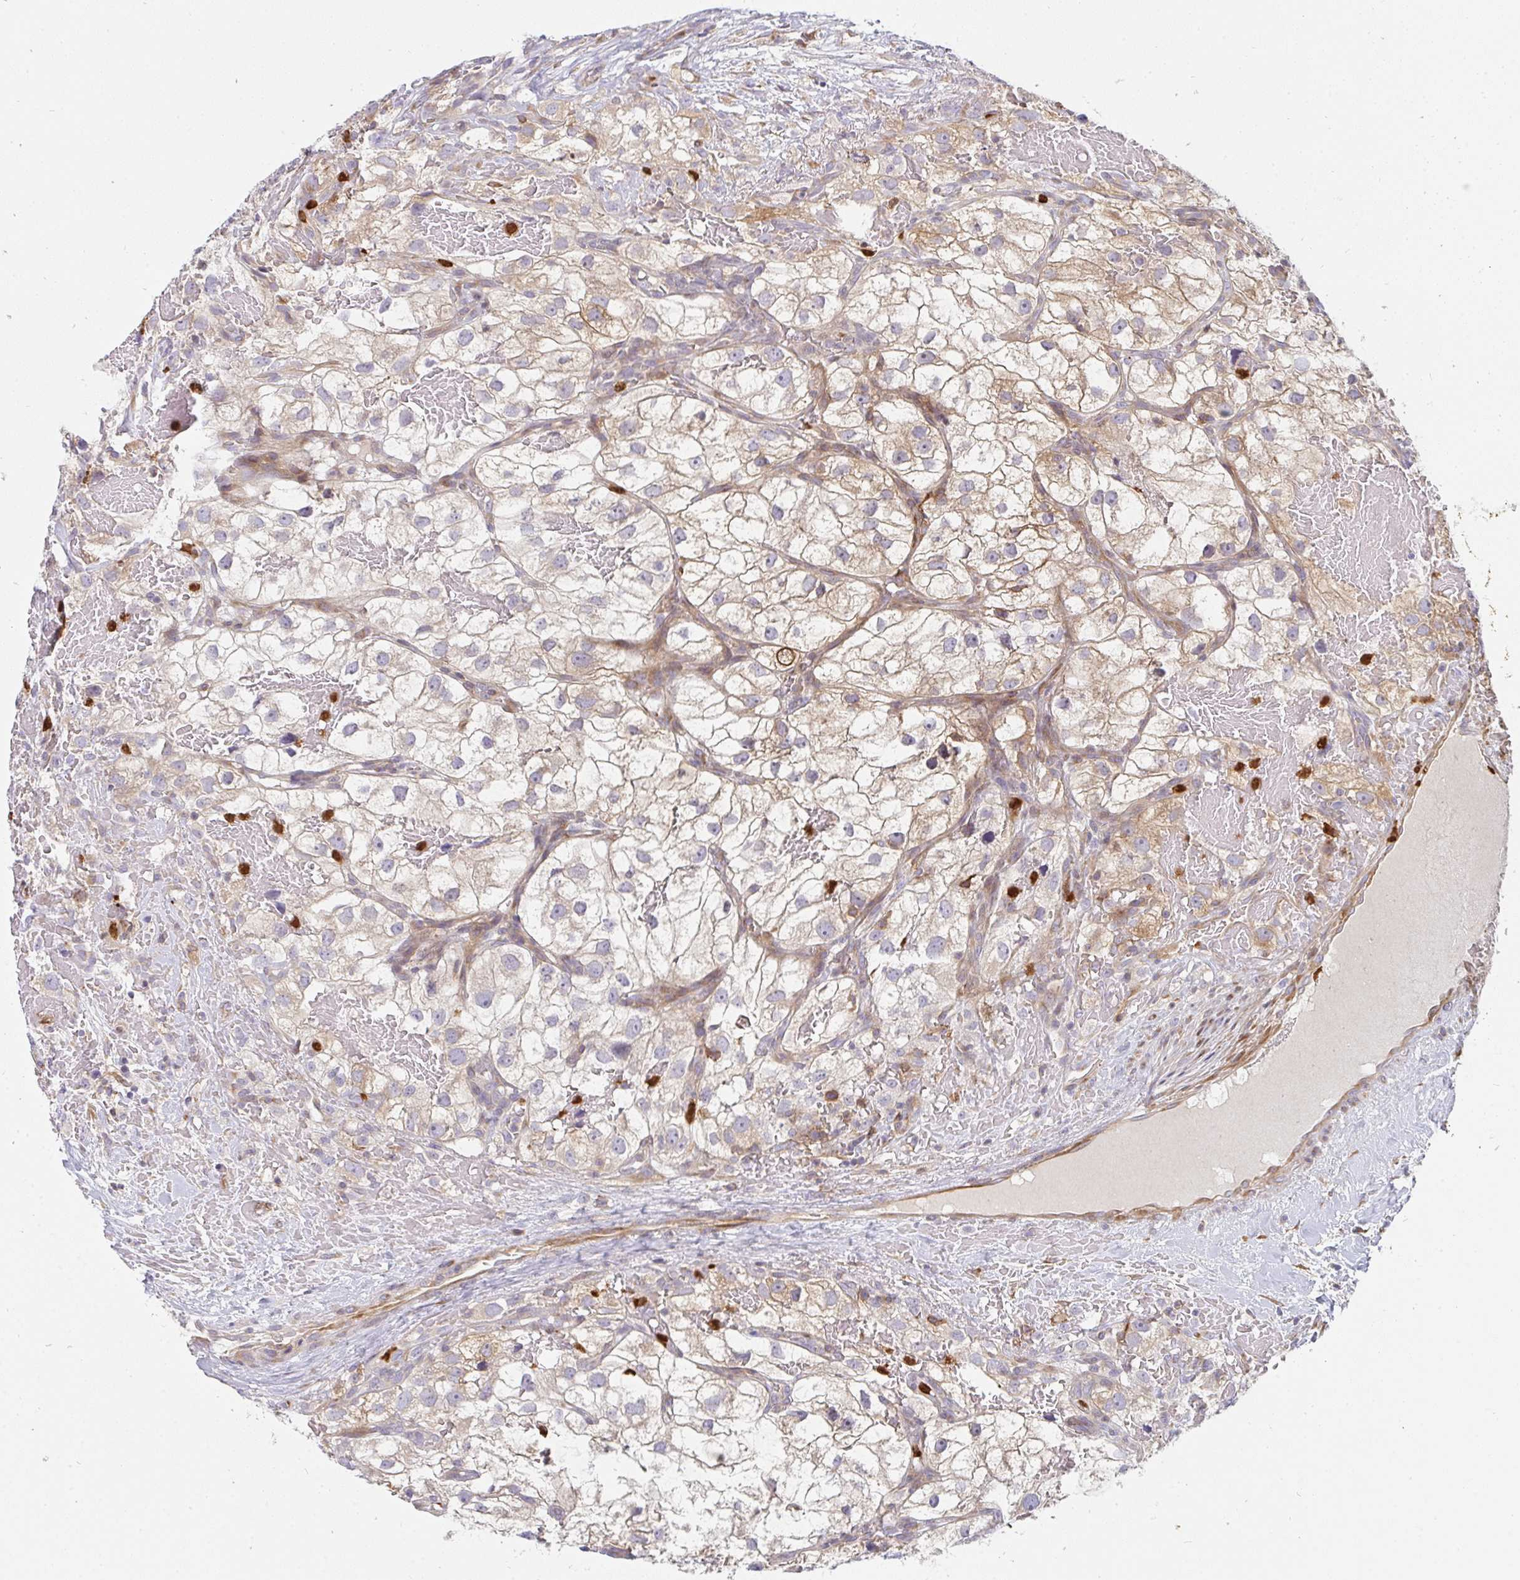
{"staining": {"intensity": "weak", "quantity": "25%-75%", "location": "cytoplasmic/membranous"}, "tissue": "renal cancer", "cell_type": "Tumor cells", "image_type": "cancer", "snomed": [{"axis": "morphology", "description": "Adenocarcinoma, NOS"}, {"axis": "topography", "description": "Kidney"}], "caption": "Immunohistochemical staining of human renal adenocarcinoma reveals low levels of weak cytoplasmic/membranous protein positivity in approximately 25%-75% of tumor cells.", "gene": "CSF3R", "patient": {"sex": "male", "age": 59}}